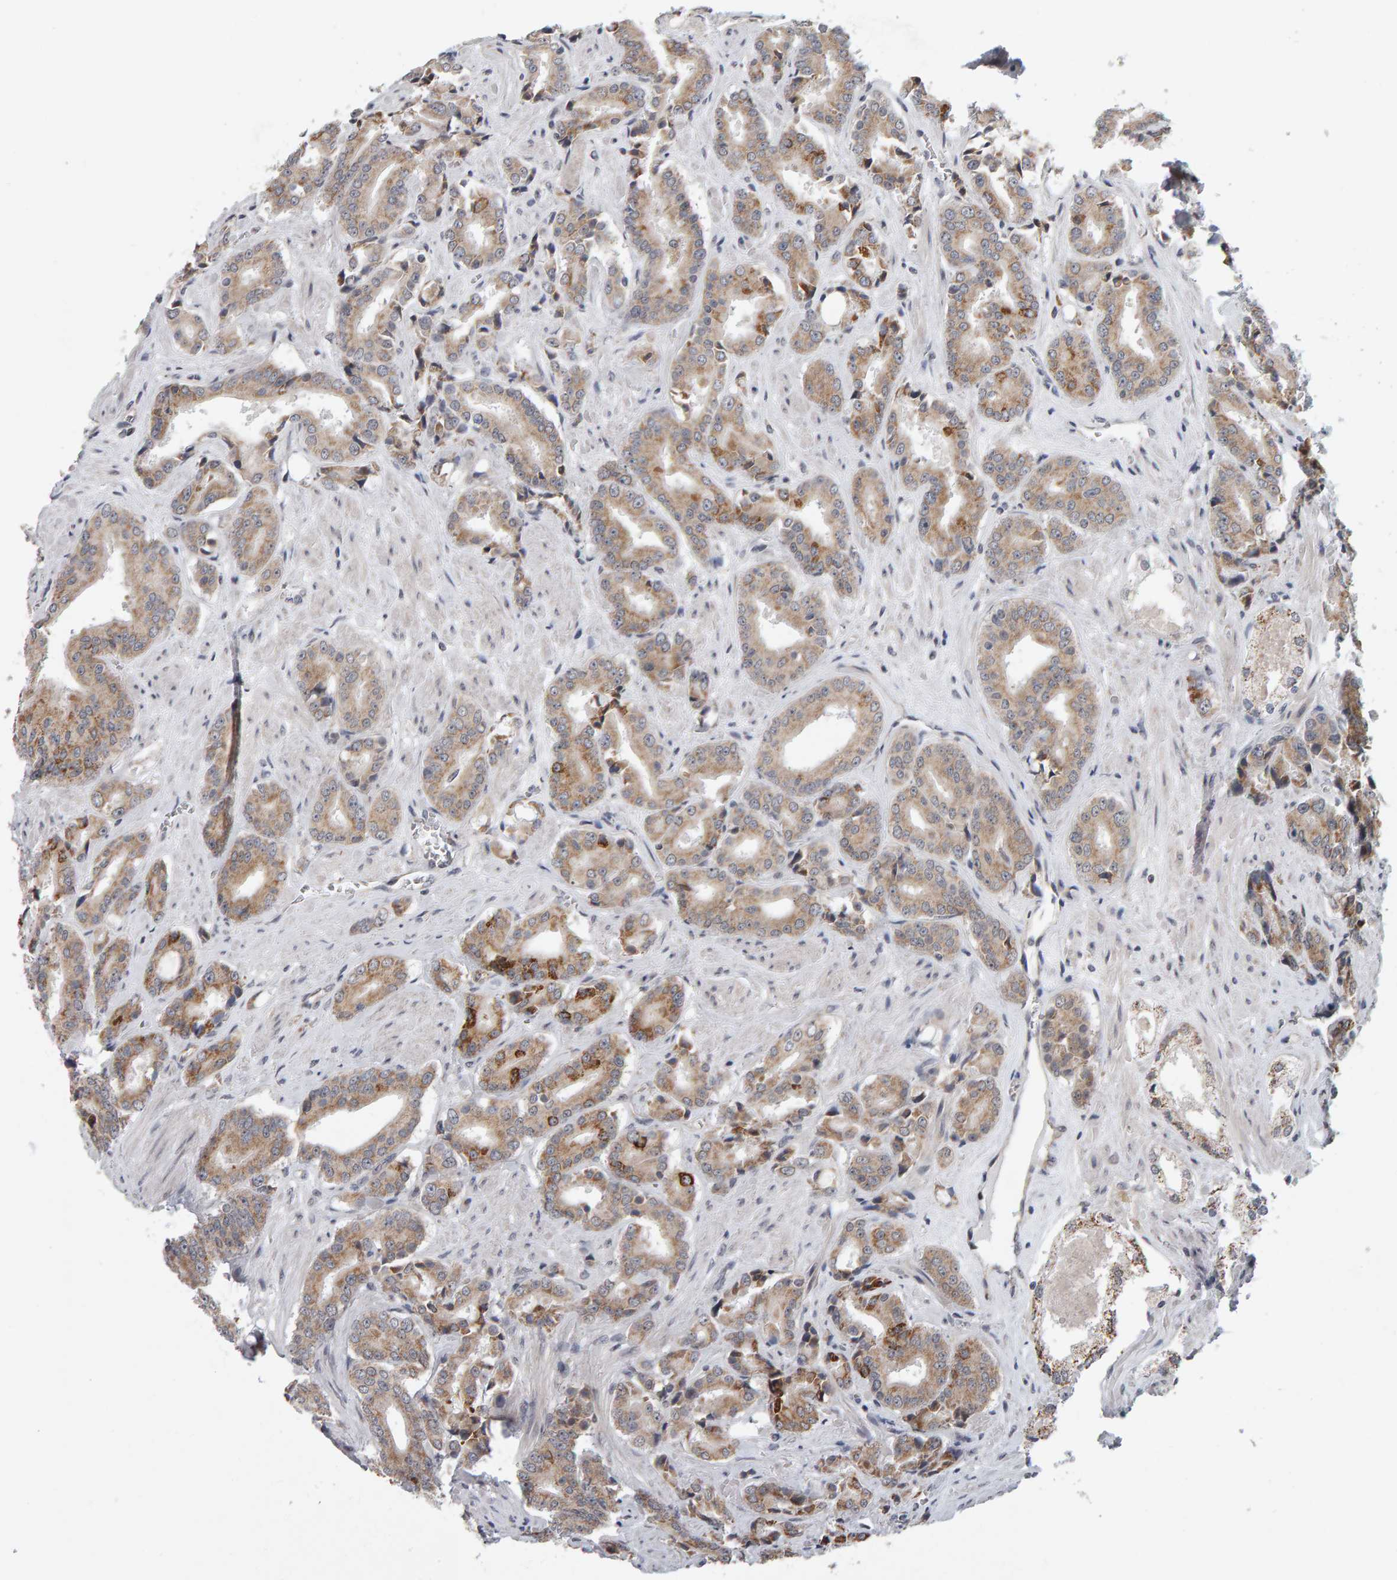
{"staining": {"intensity": "moderate", "quantity": ">75%", "location": "cytoplasmic/membranous"}, "tissue": "prostate cancer", "cell_type": "Tumor cells", "image_type": "cancer", "snomed": [{"axis": "morphology", "description": "Adenocarcinoma, High grade"}, {"axis": "topography", "description": "Prostate"}], "caption": "Immunohistochemistry (IHC) (DAB) staining of prostate cancer exhibits moderate cytoplasmic/membranous protein positivity in approximately >75% of tumor cells.", "gene": "DAP3", "patient": {"sex": "male", "age": 71}}